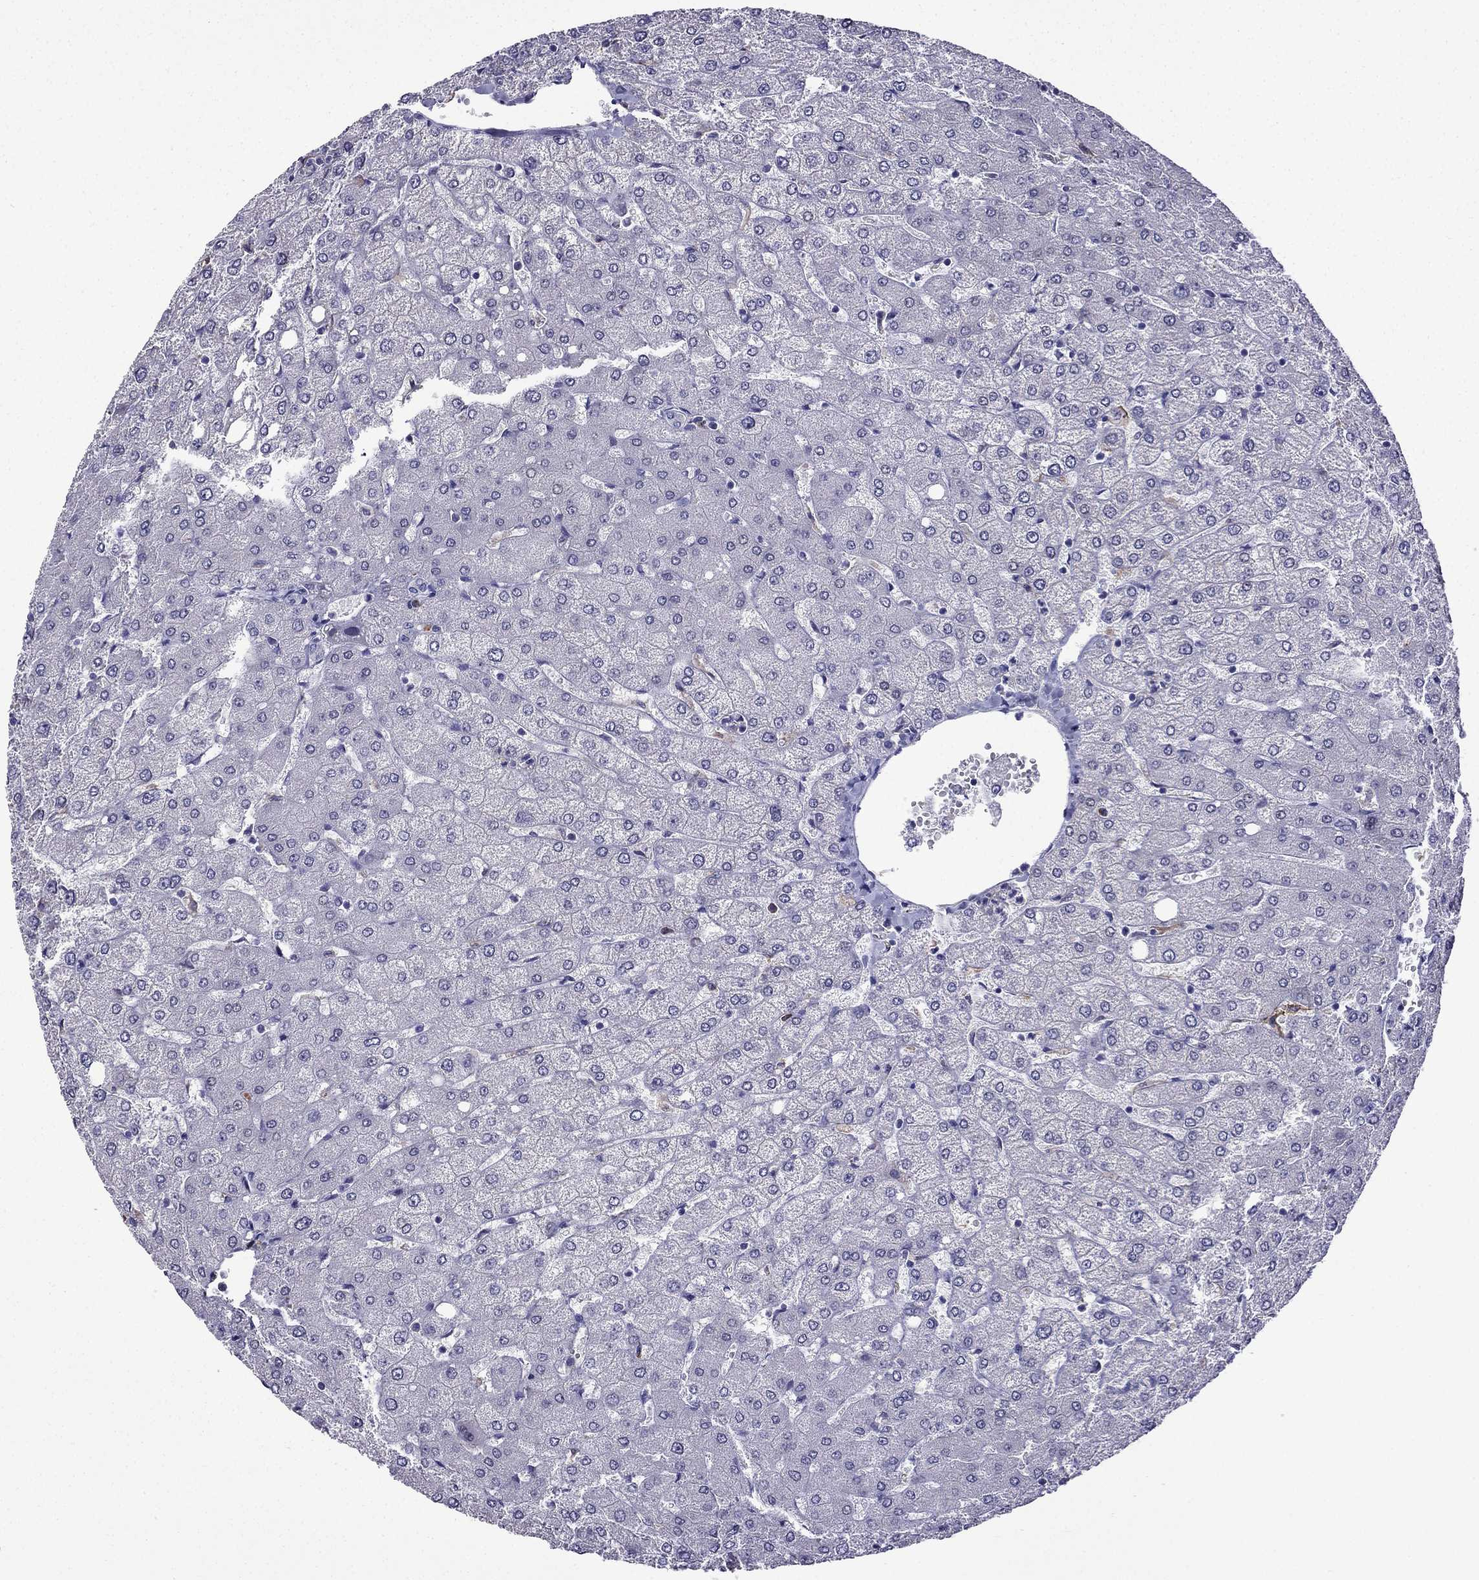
{"staining": {"intensity": "negative", "quantity": "none", "location": "none"}, "tissue": "liver", "cell_type": "Cholangiocytes", "image_type": "normal", "snomed": [{"axis": "morphology", "description": "Normal tissue, NOS"}, {"axis": "topography", "description": "Liver"}], "caption": "DAB immunohistochemical staining of unremarkable liver demonstrates no significant staining in cholangiocytes.", "gene": "TSSK4", "patient": {"sex": "female", "age": 54}}